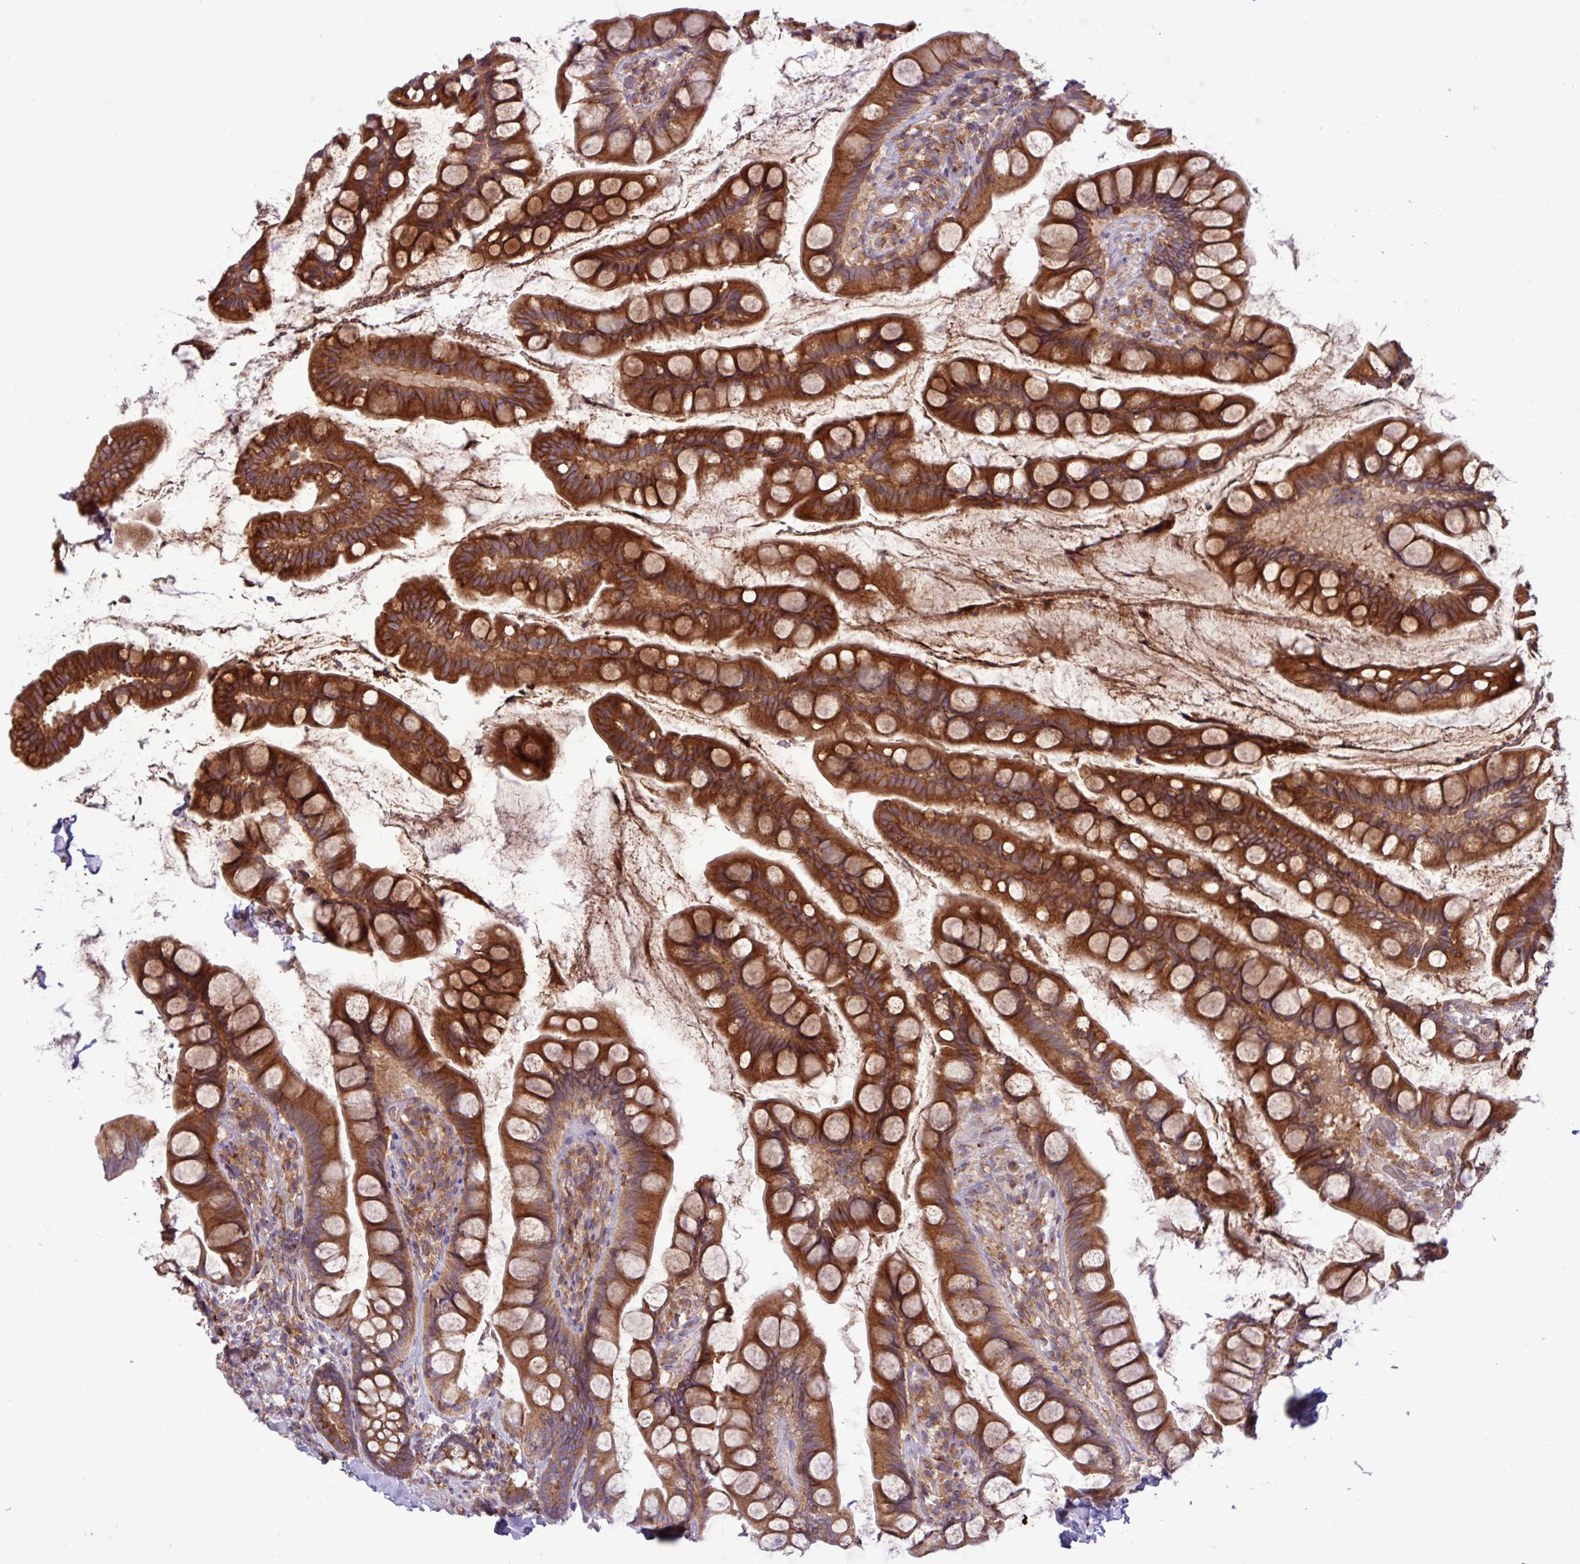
{"staining": {"intensity": "strong", "quantity": ">75%", "location": "cytoplasmic/membranous"}, "tissue": "small intestine", "cell_type": "Glandular cells", "image_type": "normal", "snomed": [{"axis": "morphology", "description": "Normal tissue, NOS"}, {"axis": "topography", "description": "Small intestine"}], "caption": "Small intestine stained with DAB (3,3'-diaminobenzidine) immunohistochemistry reveals high levels of strong cytoplasmic/membranous positivity in approximately >75% of glandular cells. Using DAB (3,3'-diaminobenzidine) (brown) and hematoxylin (blue) stains, captured at high magnification using brightfield microscopy.", "gene": "RAB19", "patient": {"sex": "male", "age": 70}}